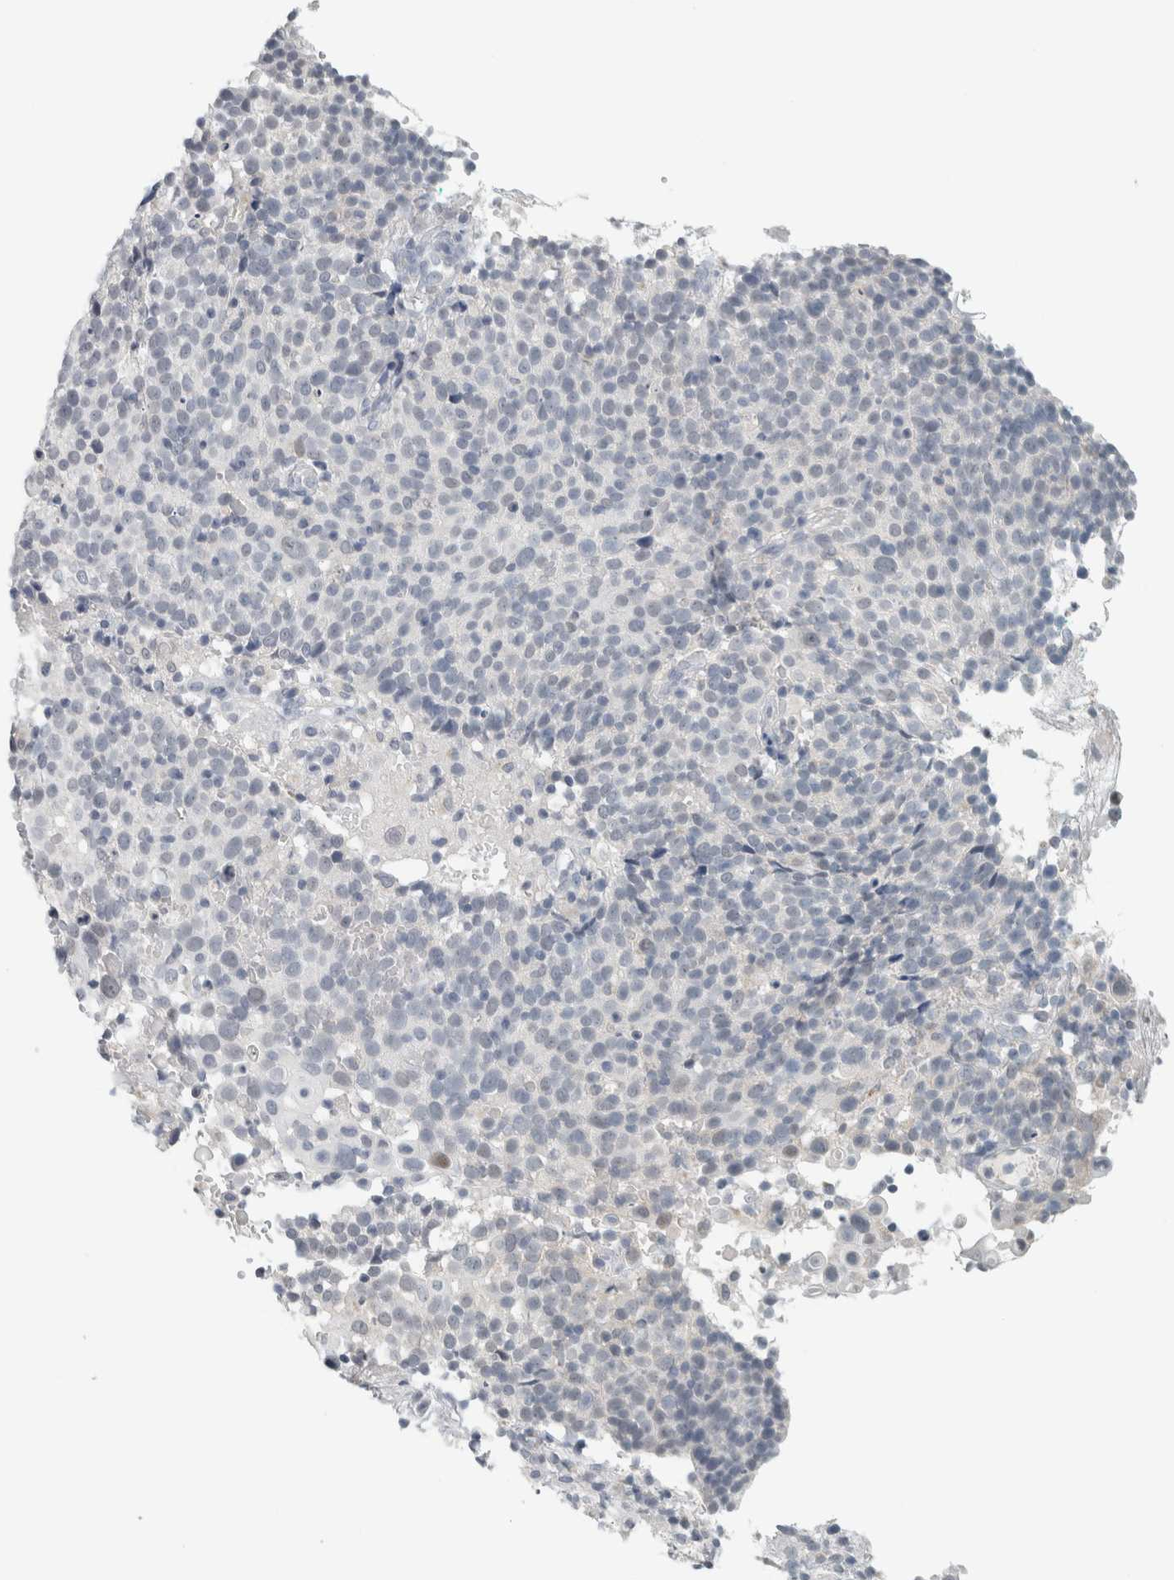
{"staining": {"intensity": "negative", "quantity": "none", "location": "none"}, "tissue": "cervical cancer", "cell_type": "Tumor cells", "image_type": "cancer", "snomed": [{"axis": "morphology", "description": "Squamous cell carcinoma, NOS"}, {"axis": "topography", "description": "Cervix"}], "caption": "Immunohistochemistry (IHC) micrograph of neoplastic tissue: cervical squamous cell carcinoma stained with DAB demonstrates no significant protein positivity in tumor cells.", "gene": "TRIT1", "patient": {"sex": "female", "age": 74}}